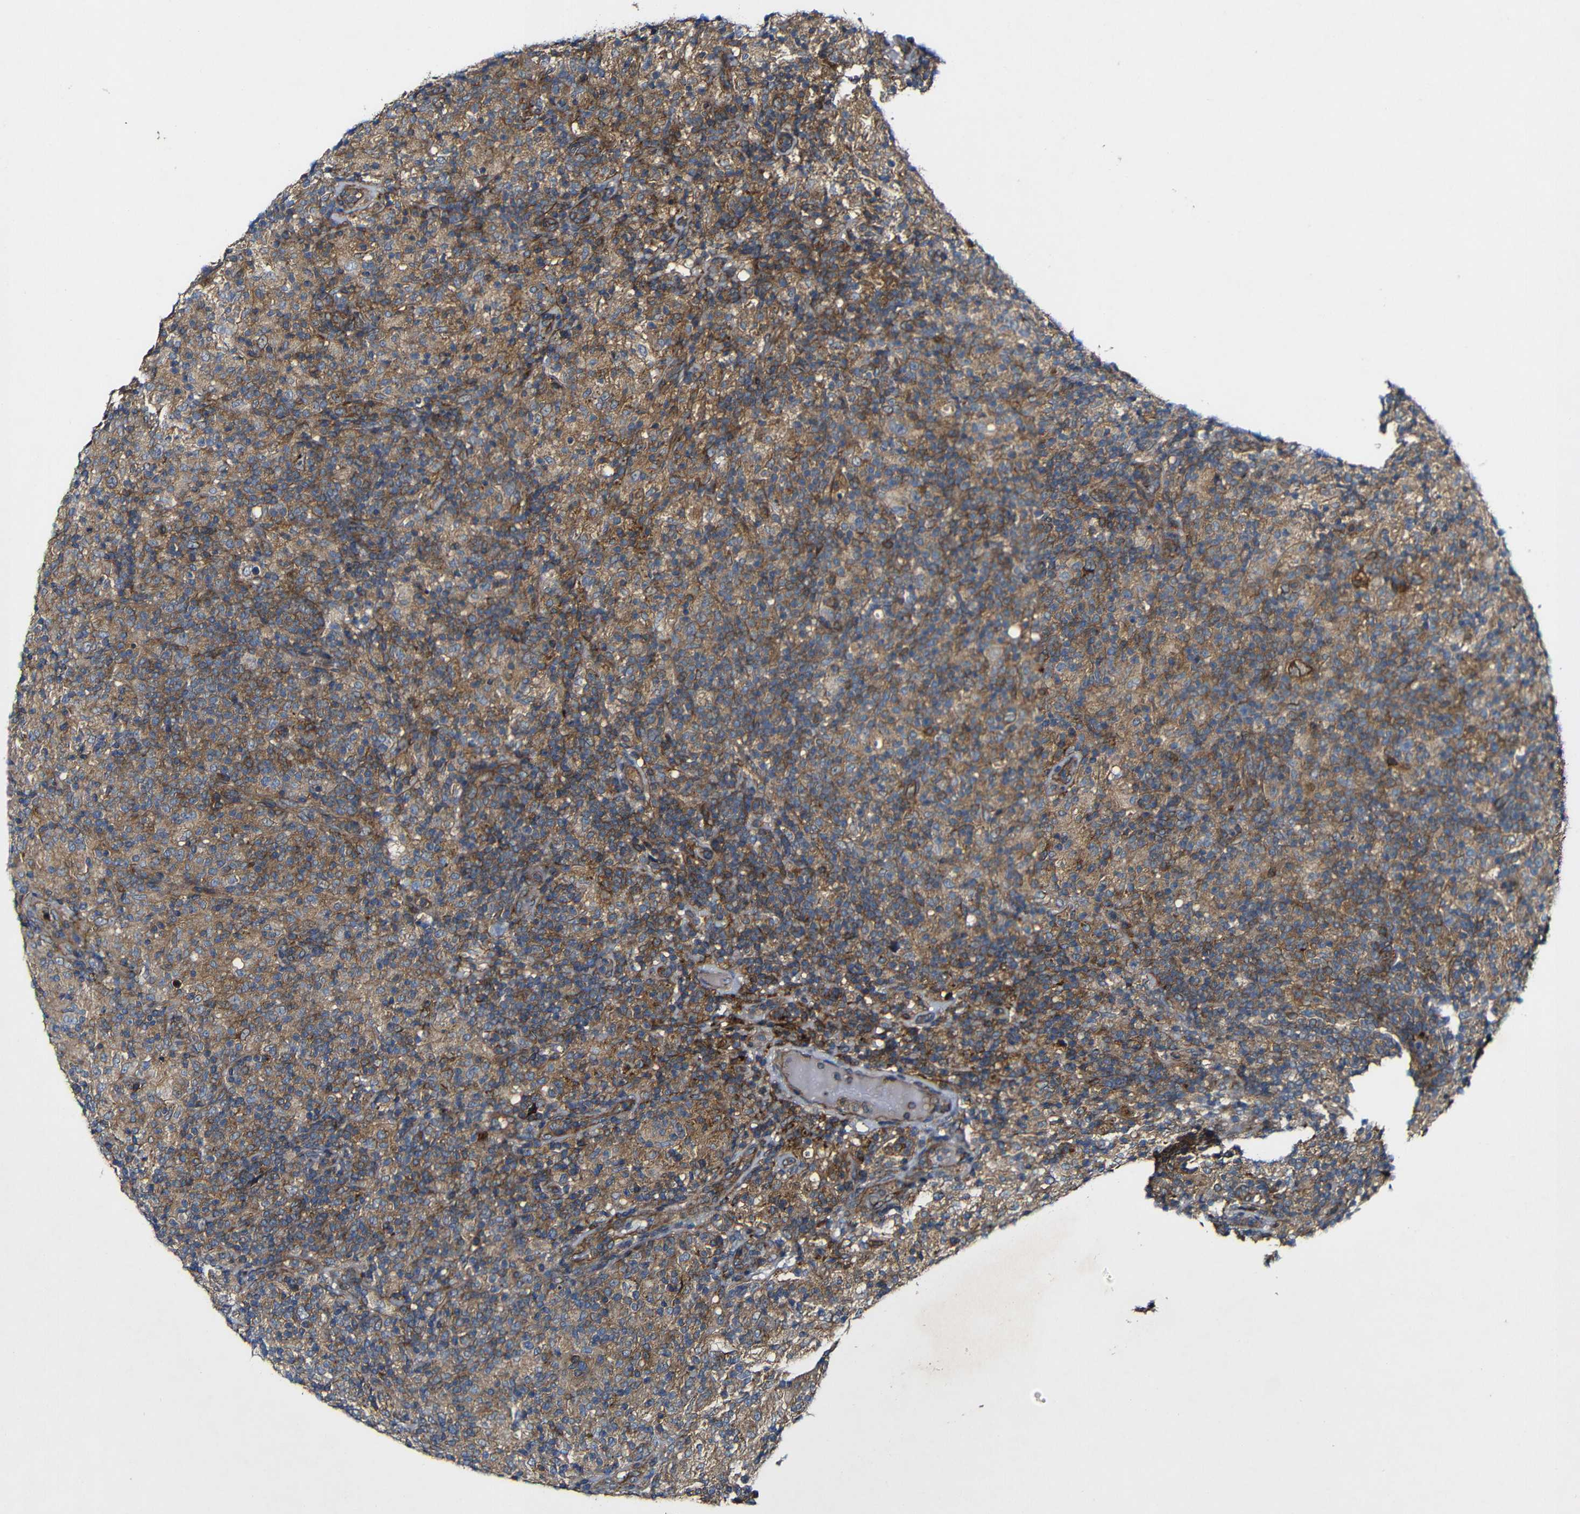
{"staining": {"intensity": "weak", "quantity": ">75%", "location": "cytoplasmic/membranous"}, "tissue": "lymphoma", "cell_type": "Tumor cells", "image_type": "cancer", "snomed": [{"axis": "morphology", "description": "Hodgkin's disease, NOS"}, {"axis": "topography", "description": "Lymph node"}], "caption": "Immunohistochemistry (IHC) (DAB (3,3'-diaminobenzidine)) staining of human lymphoma shows weak cytoplasmic/membranous protein staining in approximately >75% of tumor cells.", "gene": "GSDME", "patient": {"sex": "male", "age": 70}}